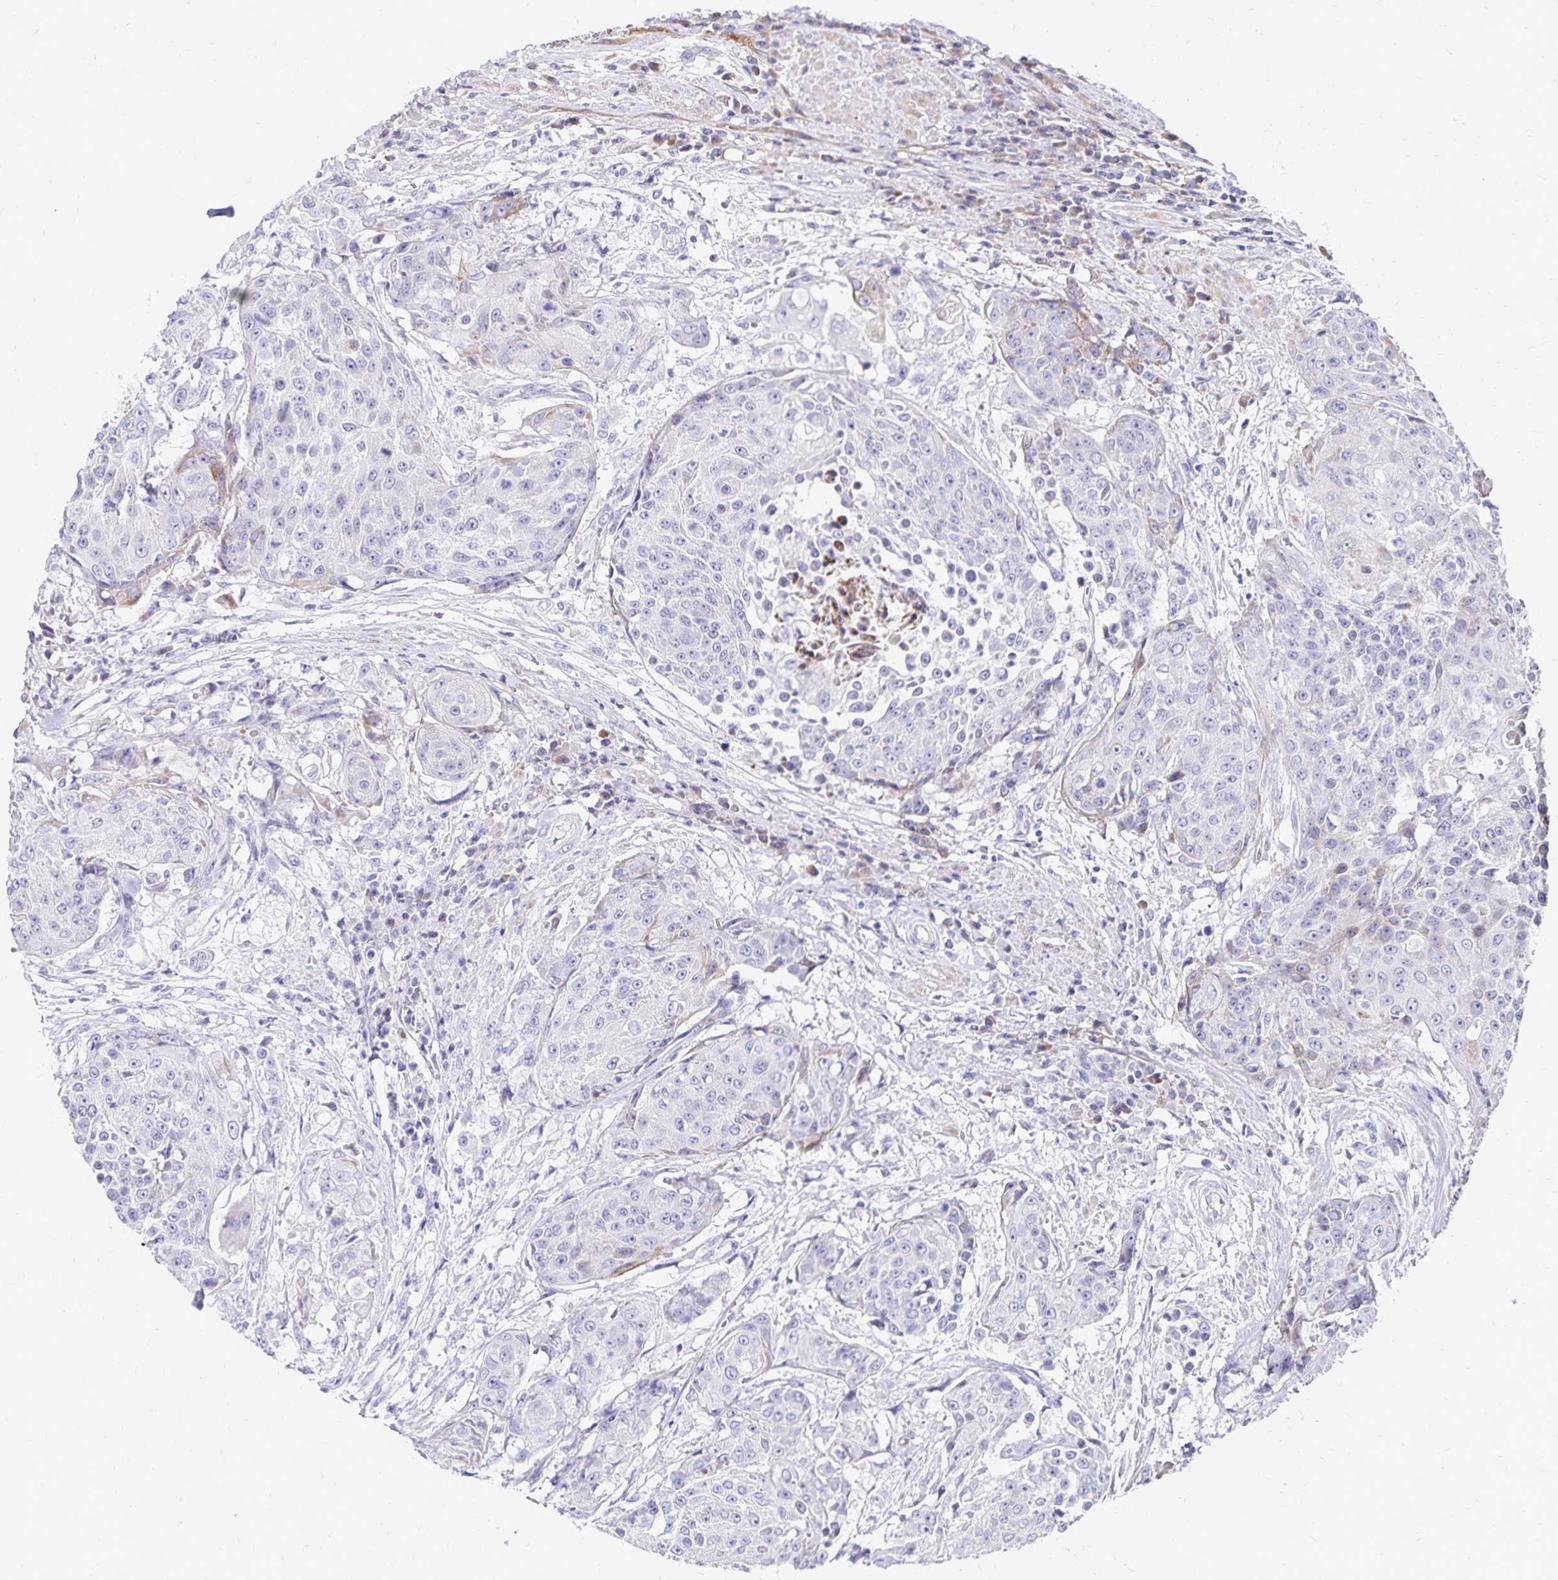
{"staining": {"intensity": "moderate", "quantity": "<25%", "location": "cytoplasmic/membranous"}, "tissue": "urothelial cancer", "cell_type": "Tumor cells", "image_type": "cancer", "snomed": [{"axis": "morphology", "description": "Urothelial carcinoma, High grade"}, {"axis": "topography", "description": "Urinary bladder"}], "caption": "Urothelial cancer stained with DAB immunohistochemistry (IHC) shows low levels of moderate cytoplasmic/membranous expression in approximately <25% of tumor cells. The protein of interest is shown in brown color, while the nuclei are stained blue.", "gene": "NECAP1", "patient": {"sex": "female", "age": 63}}